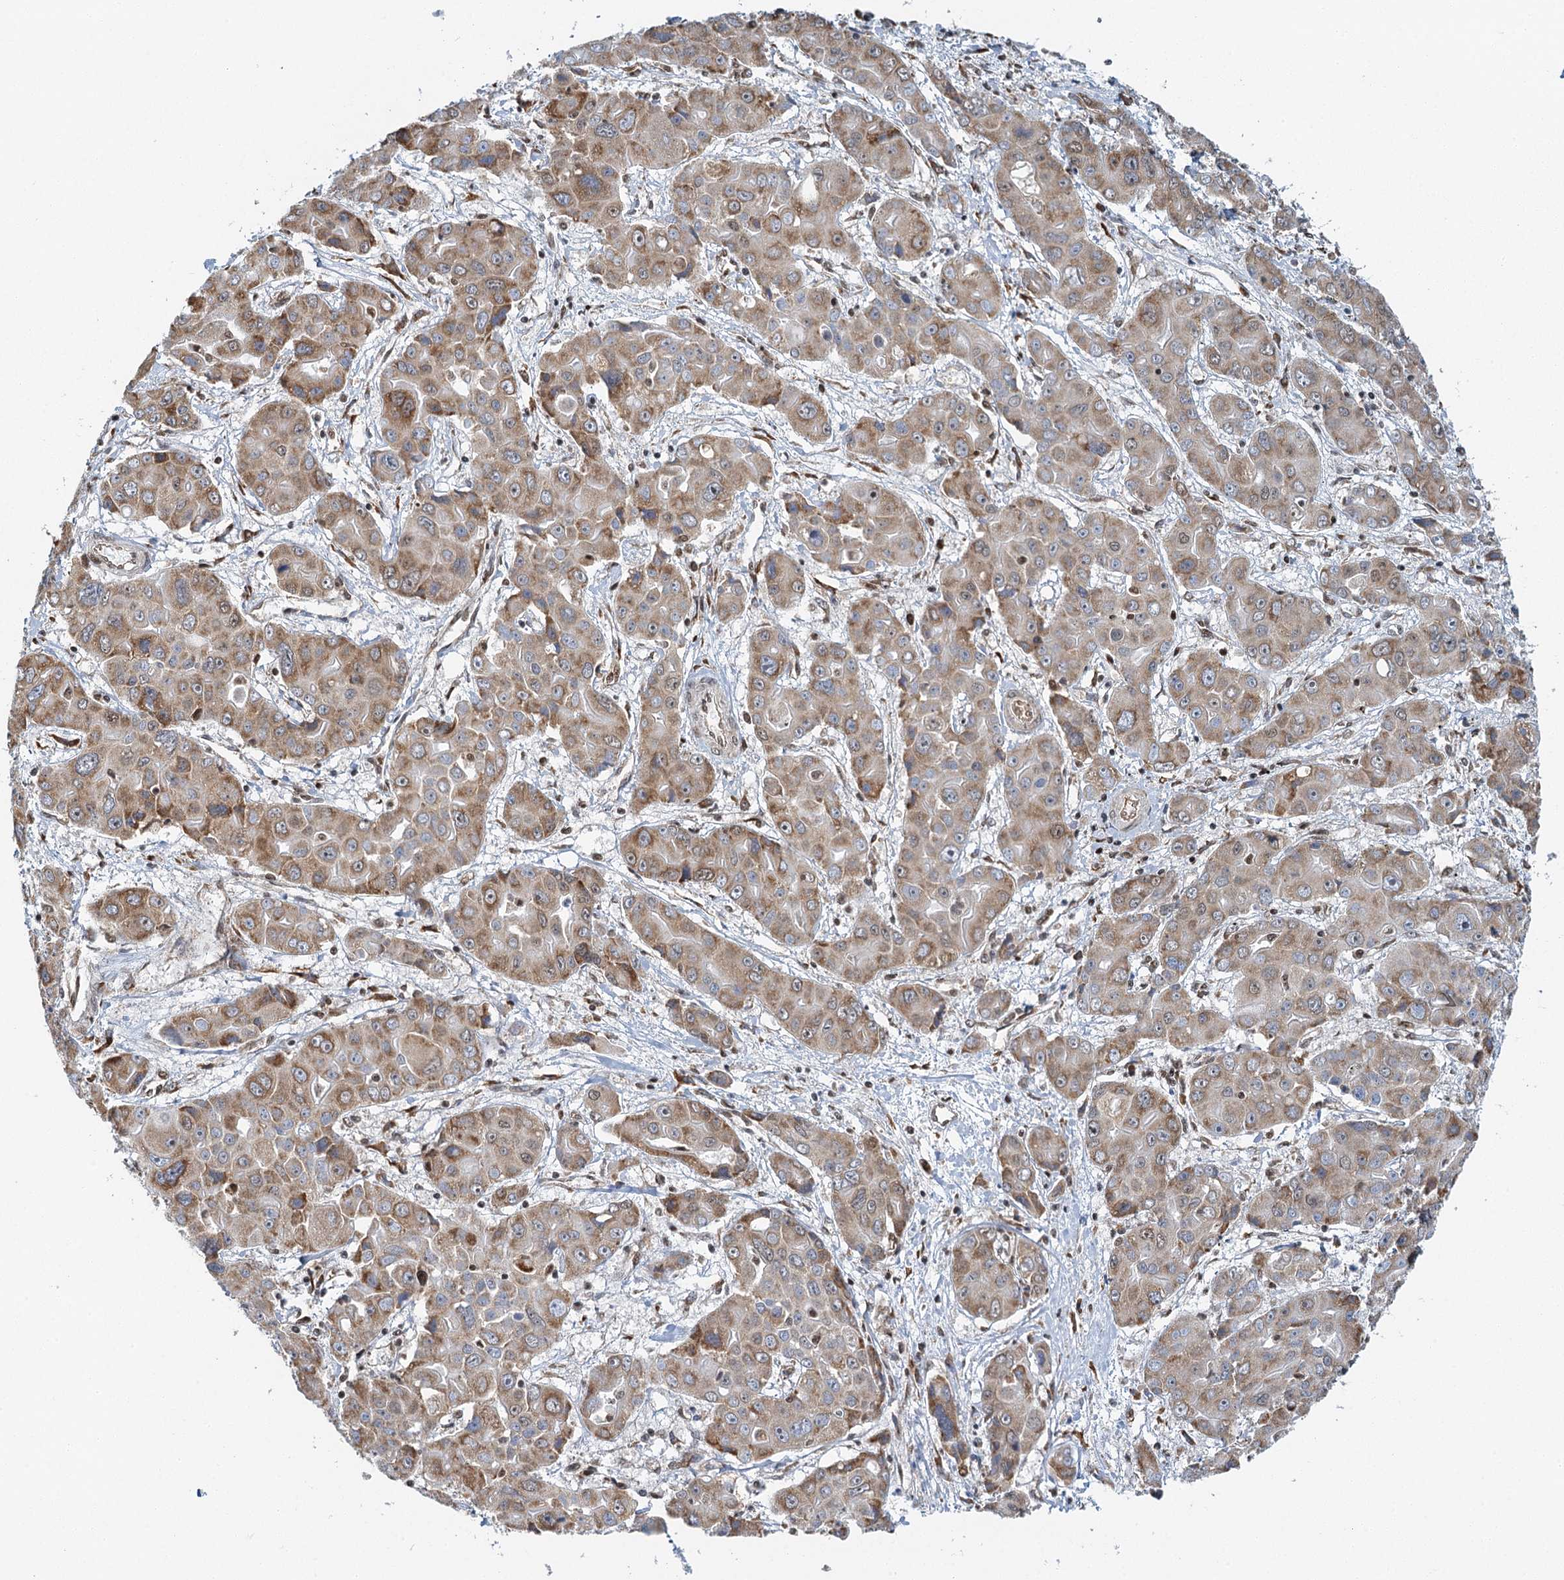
{"staining": {"intensity": "moderate", "quantity": ">75%", "location": "cytoplasmic/membranous"}, "tissue": "liver cancer", "cell_type": "Tumor cells", "image_type": "cancer", "snomed": [{"axis": "morphology", "description": "Cholangiocarcinoma"}, {"axis": "topography", "description": "Liver"}], "caption": "IHC staining of liver cholangiocarcinoma, which reveals medium levels of moderate cytoplasmic/membranous staining in approximately >75% of tumor cells indicating moderate cytoplasmic/membranous protein expression. The staining was performed using DAB (3,3'-diaminobenzidine) (brown) for protein detection and nuclei were counterstained in hematoxylin (blue).", "gene": "GPATCH11", "patient": {"sex": "male", "age": 67}}